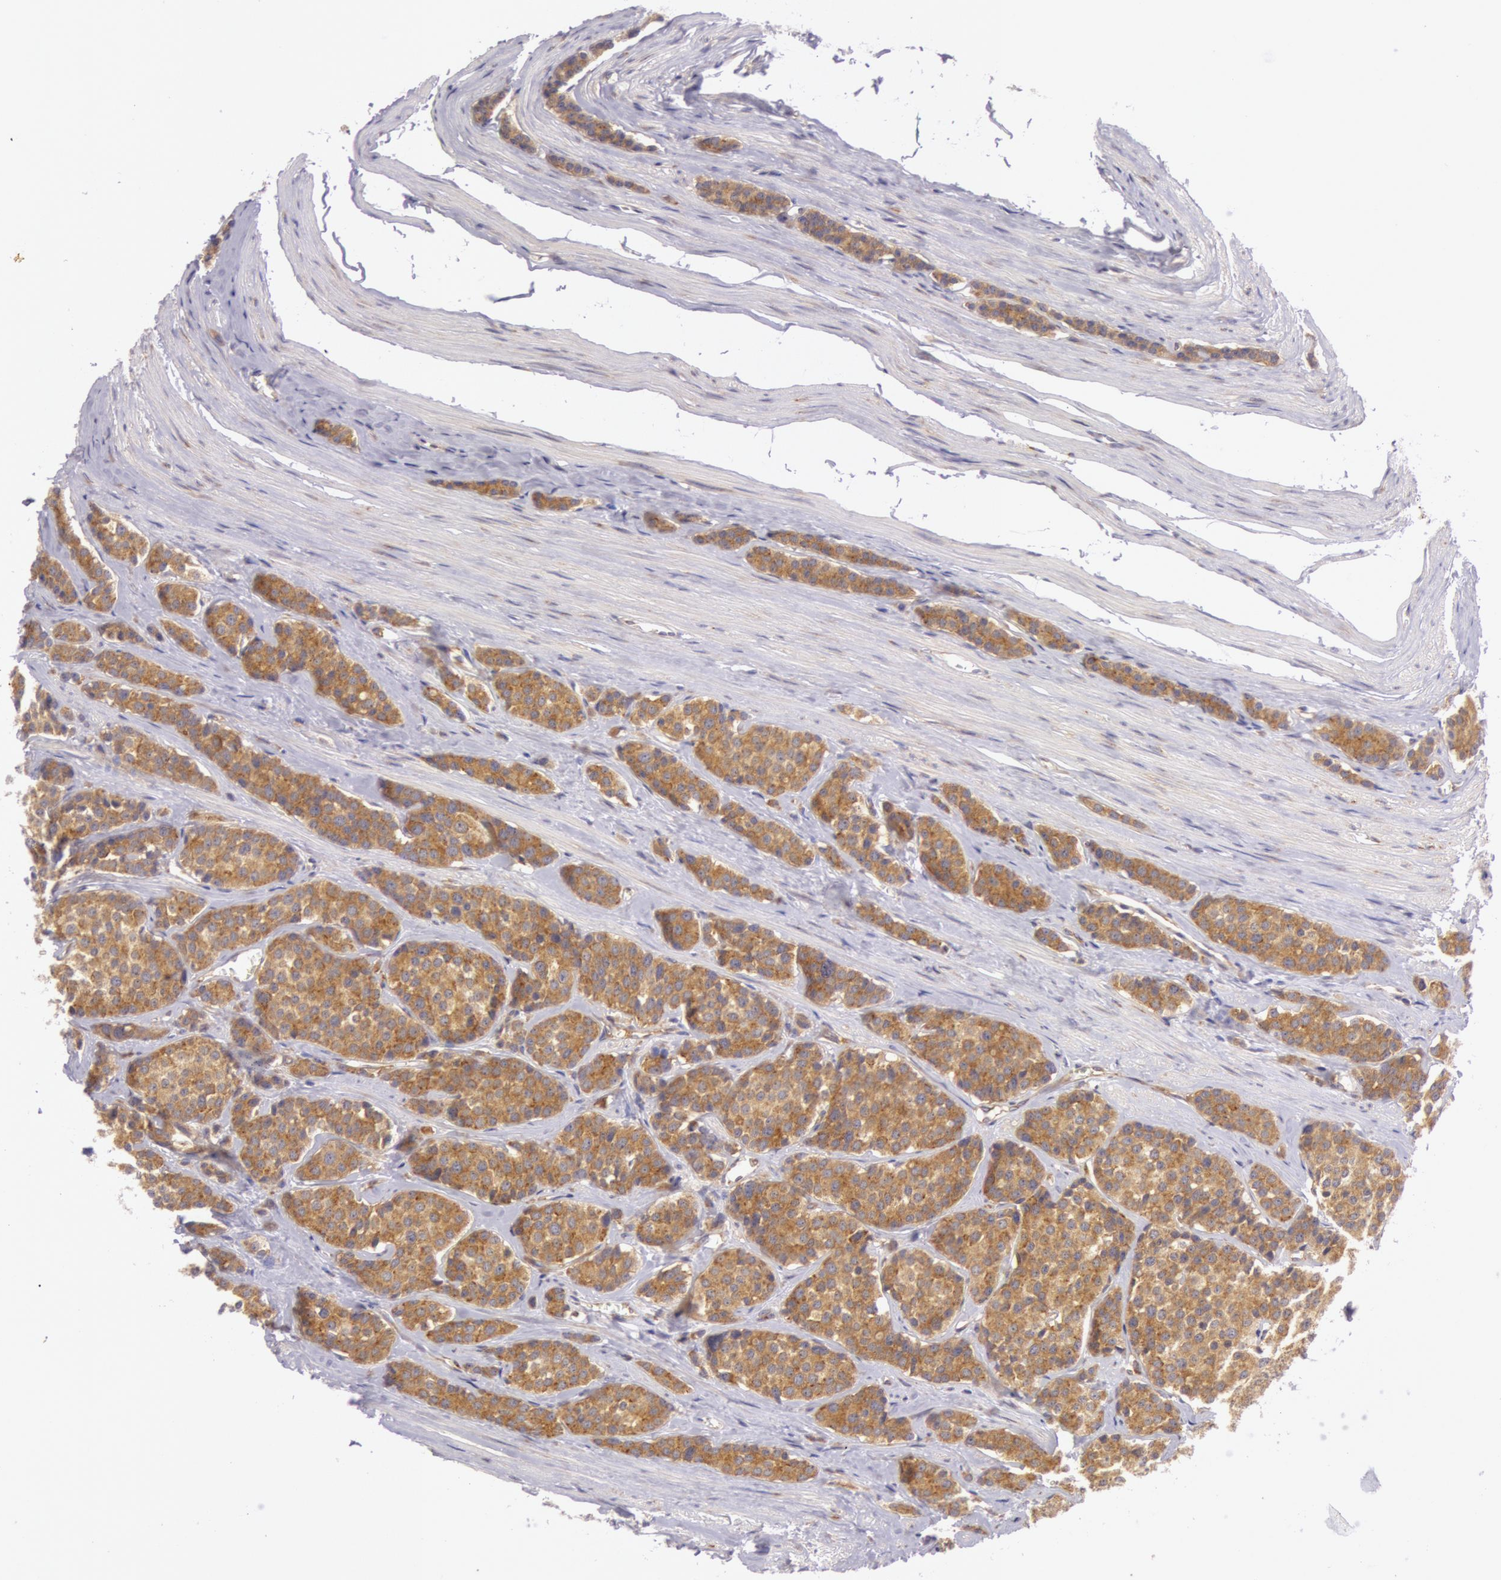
{"staining": {"intensity": "moderate", "quantity": ">75%", "location": "cytoplasmic/membranous"}, "tissue": "carcinoid", "cell_type": "Tumor cells", "image_type": "cancer", "snomed": [{"axis": "morphology", "description": "Carcinoid, malignant, NOS"}, {"axis": "topography", "description": "Small intestine"}], "caption": "IHC of malignant carcinoid reveals medium levels of moderate cytoplasmic/membranous staining in approximately >75% of tumor cells.", "gene": "CHUK", "patient": {"sex": "male", "age": 60}}